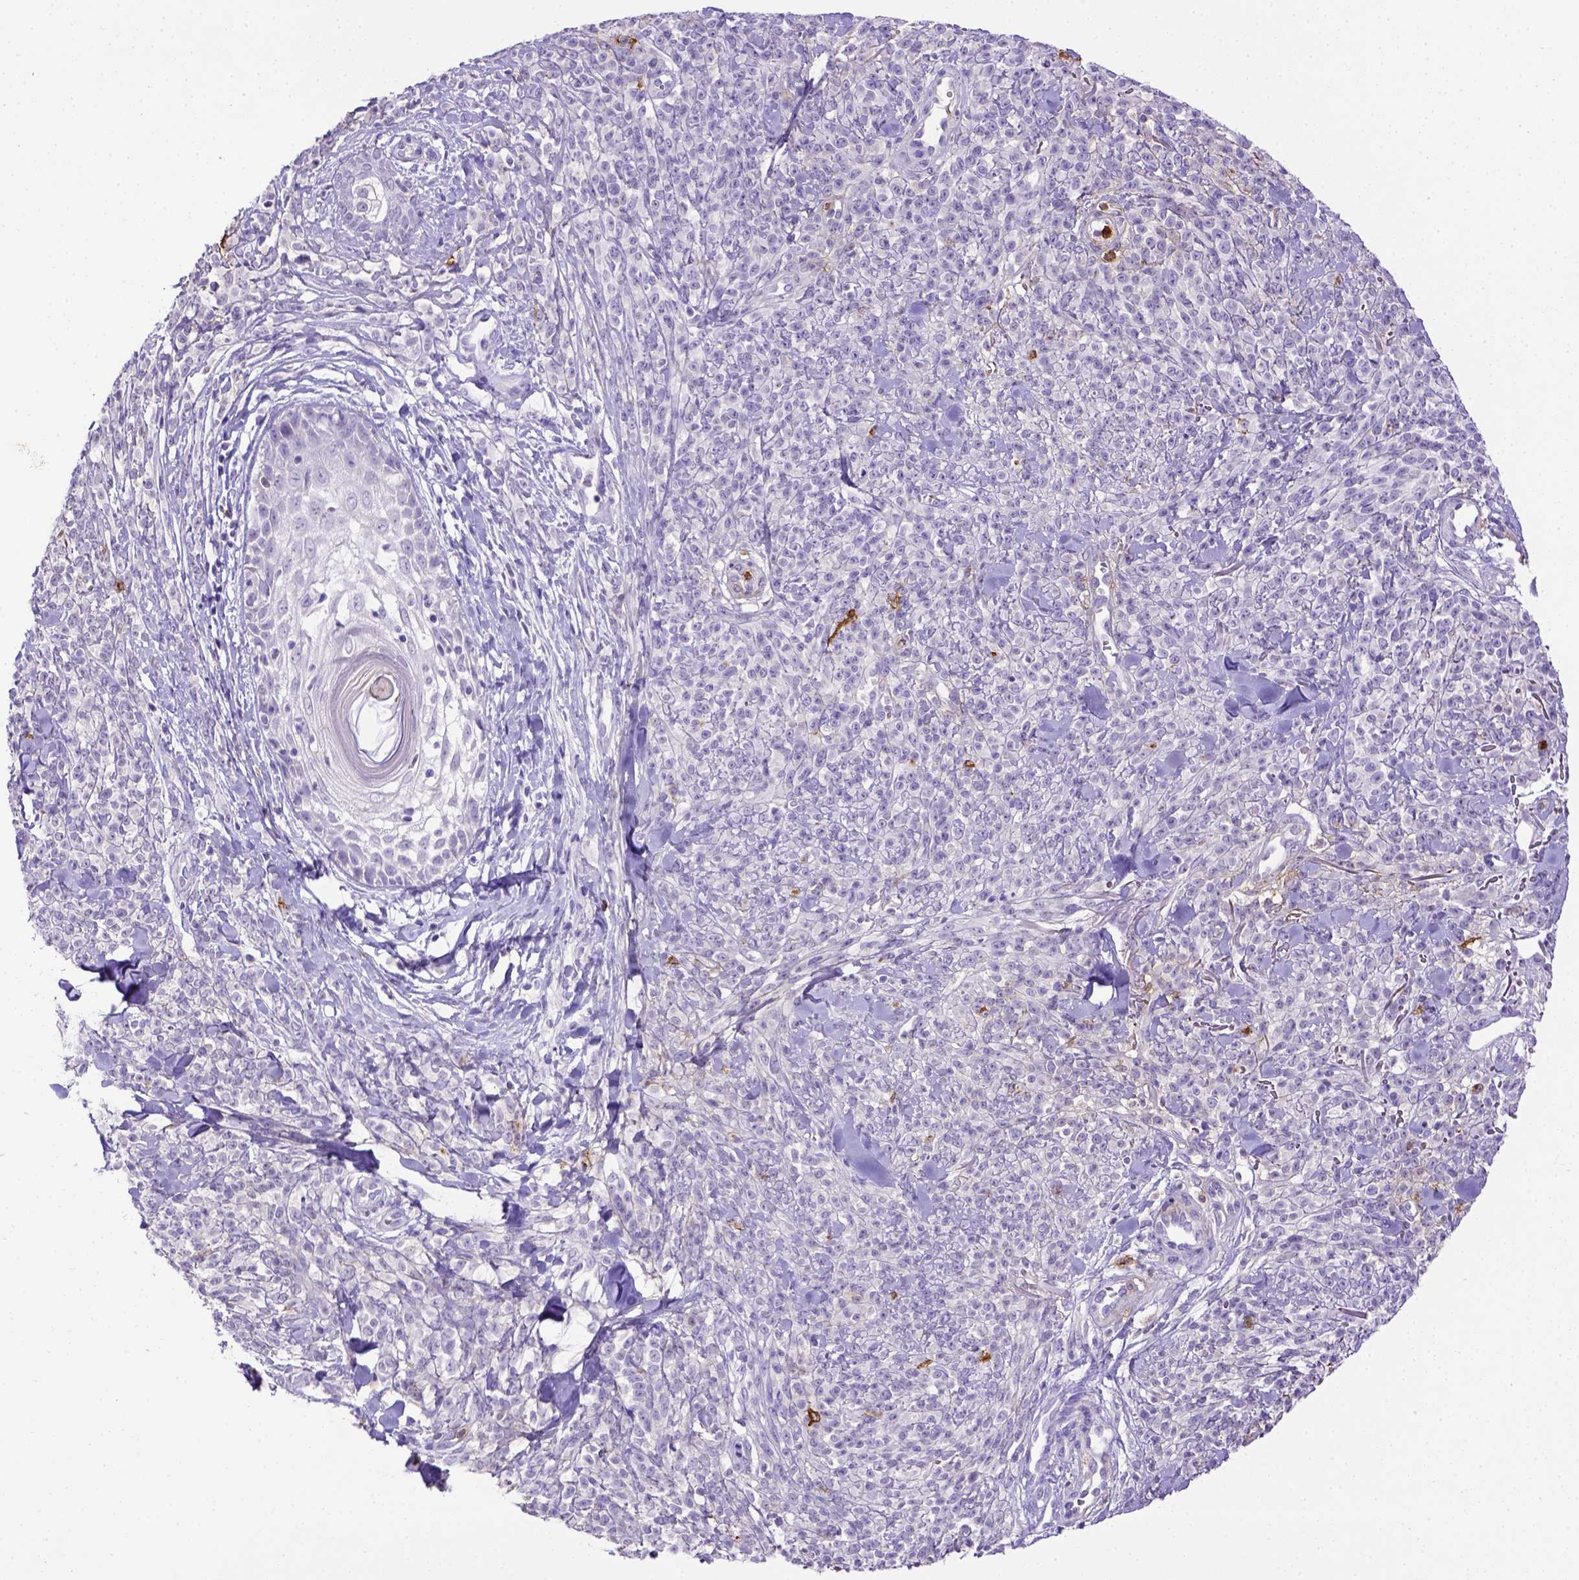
{"staining": {"intensity": "negative", "quantity": "none", "location": "none"}, "tissue": "melanoma", "cell_type": "Tumor cells", "image_type": "cancer", "snomed": [{"axis": "morphology", "description": "Malignant melanoma, NOS"}, {"axis": "topography", "description": "Skin"}, {"axis": "topography", "description": "Skin of trunk"}], "caption": "This is a photomicrograph of immunohistochemistry (IHC) staining of malignant melanoma, which shows no expression in tumor cells.", "gene": "B3GAT1", "patient": {"sex": "male", "age": 74}}